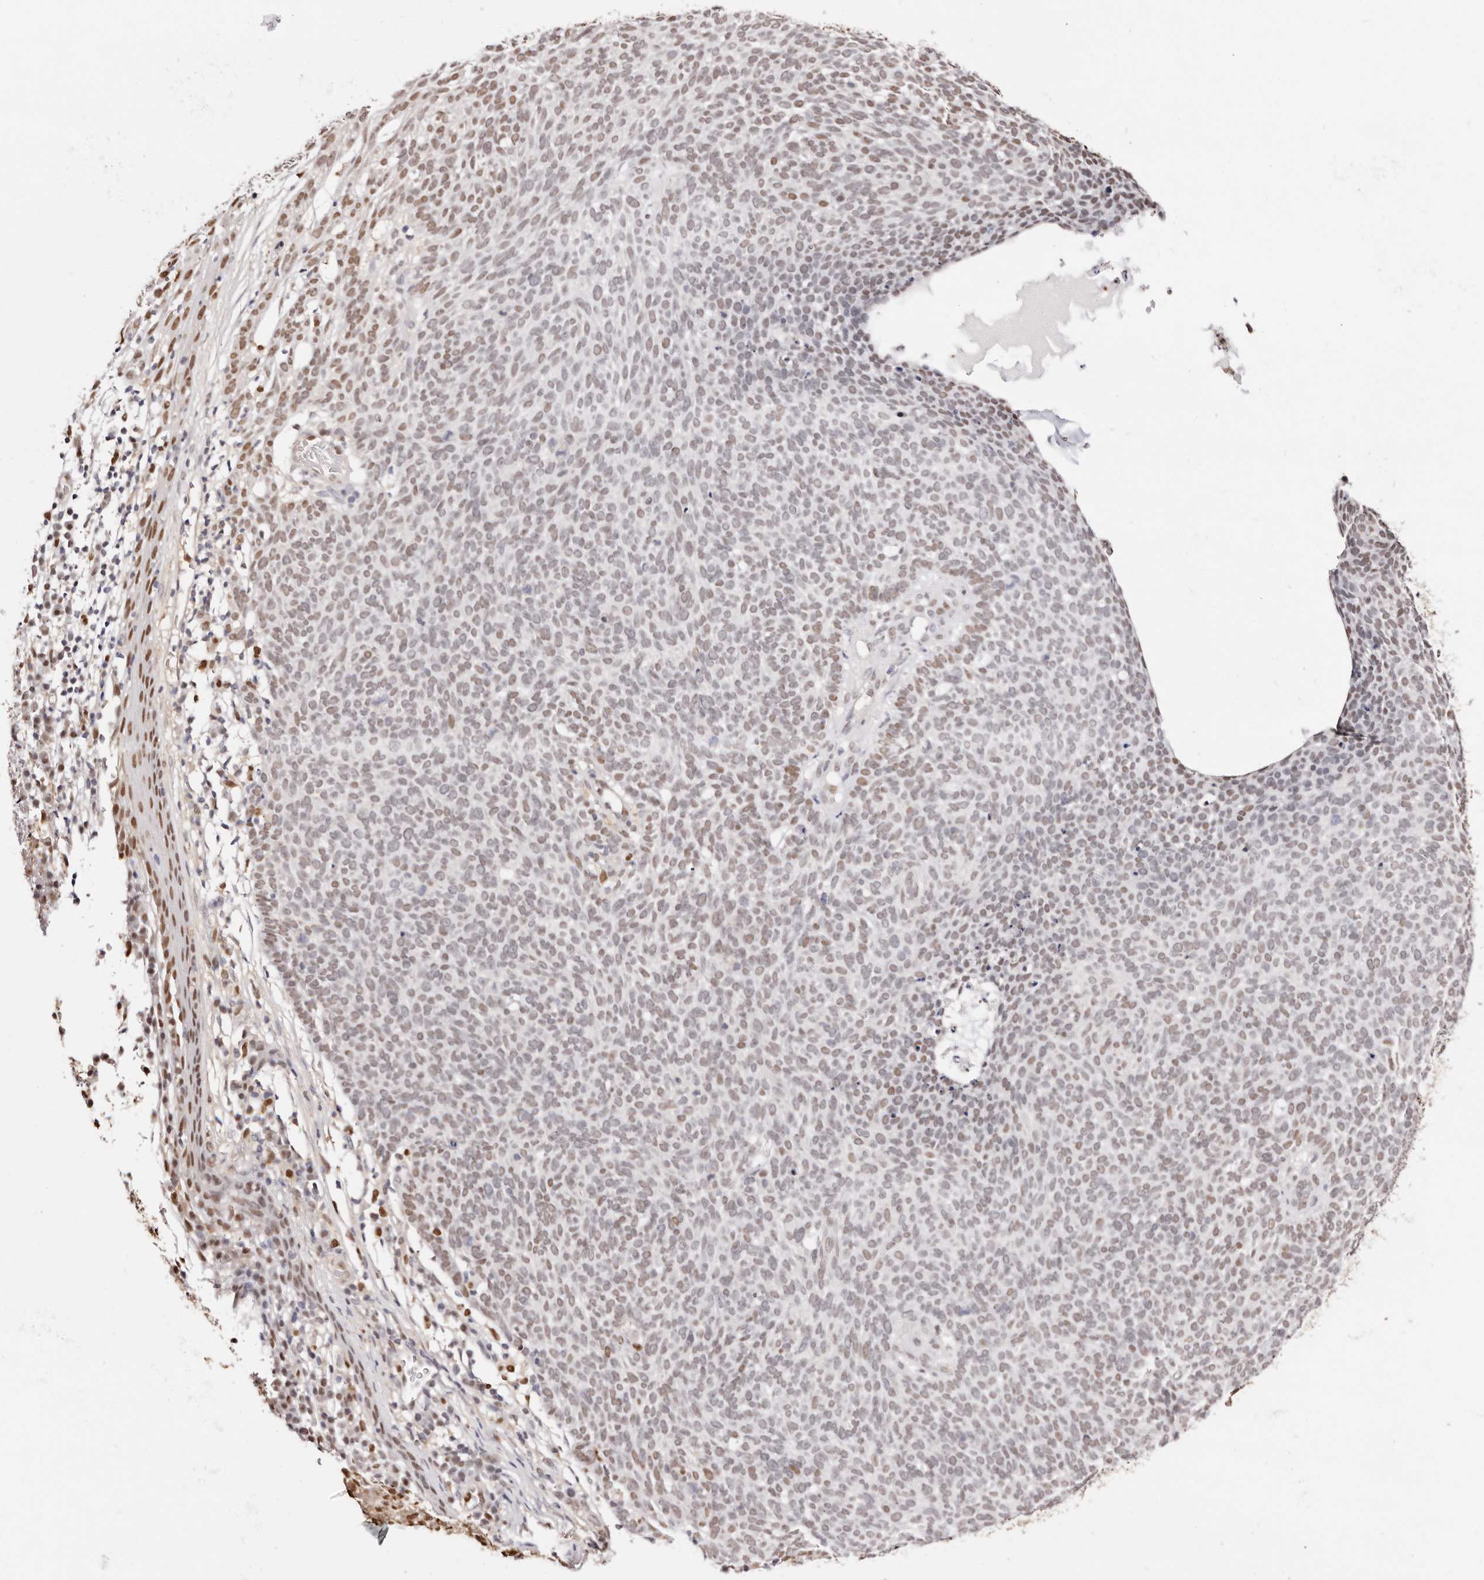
{"staining": {"intensity": "weak", "quantity": "25%-75%", "location": "nuclear"}, "tissue": "skin cancer", "cell_type": "Tumor cells", "image_type": "cancer", "snomed": [{"axis": "morphology", "description": "Squamous cell carcinoma, NOS"}, {"axis": "topography", "description": "Skin"}], "caption": "Protein expression analysis of human skin squamous cell carcinoma reveals weak nuclear staining in approximately 25%-75% of tumor cells.", "gene": "TKT", "patient": {"sex": "female", "age": 90}}